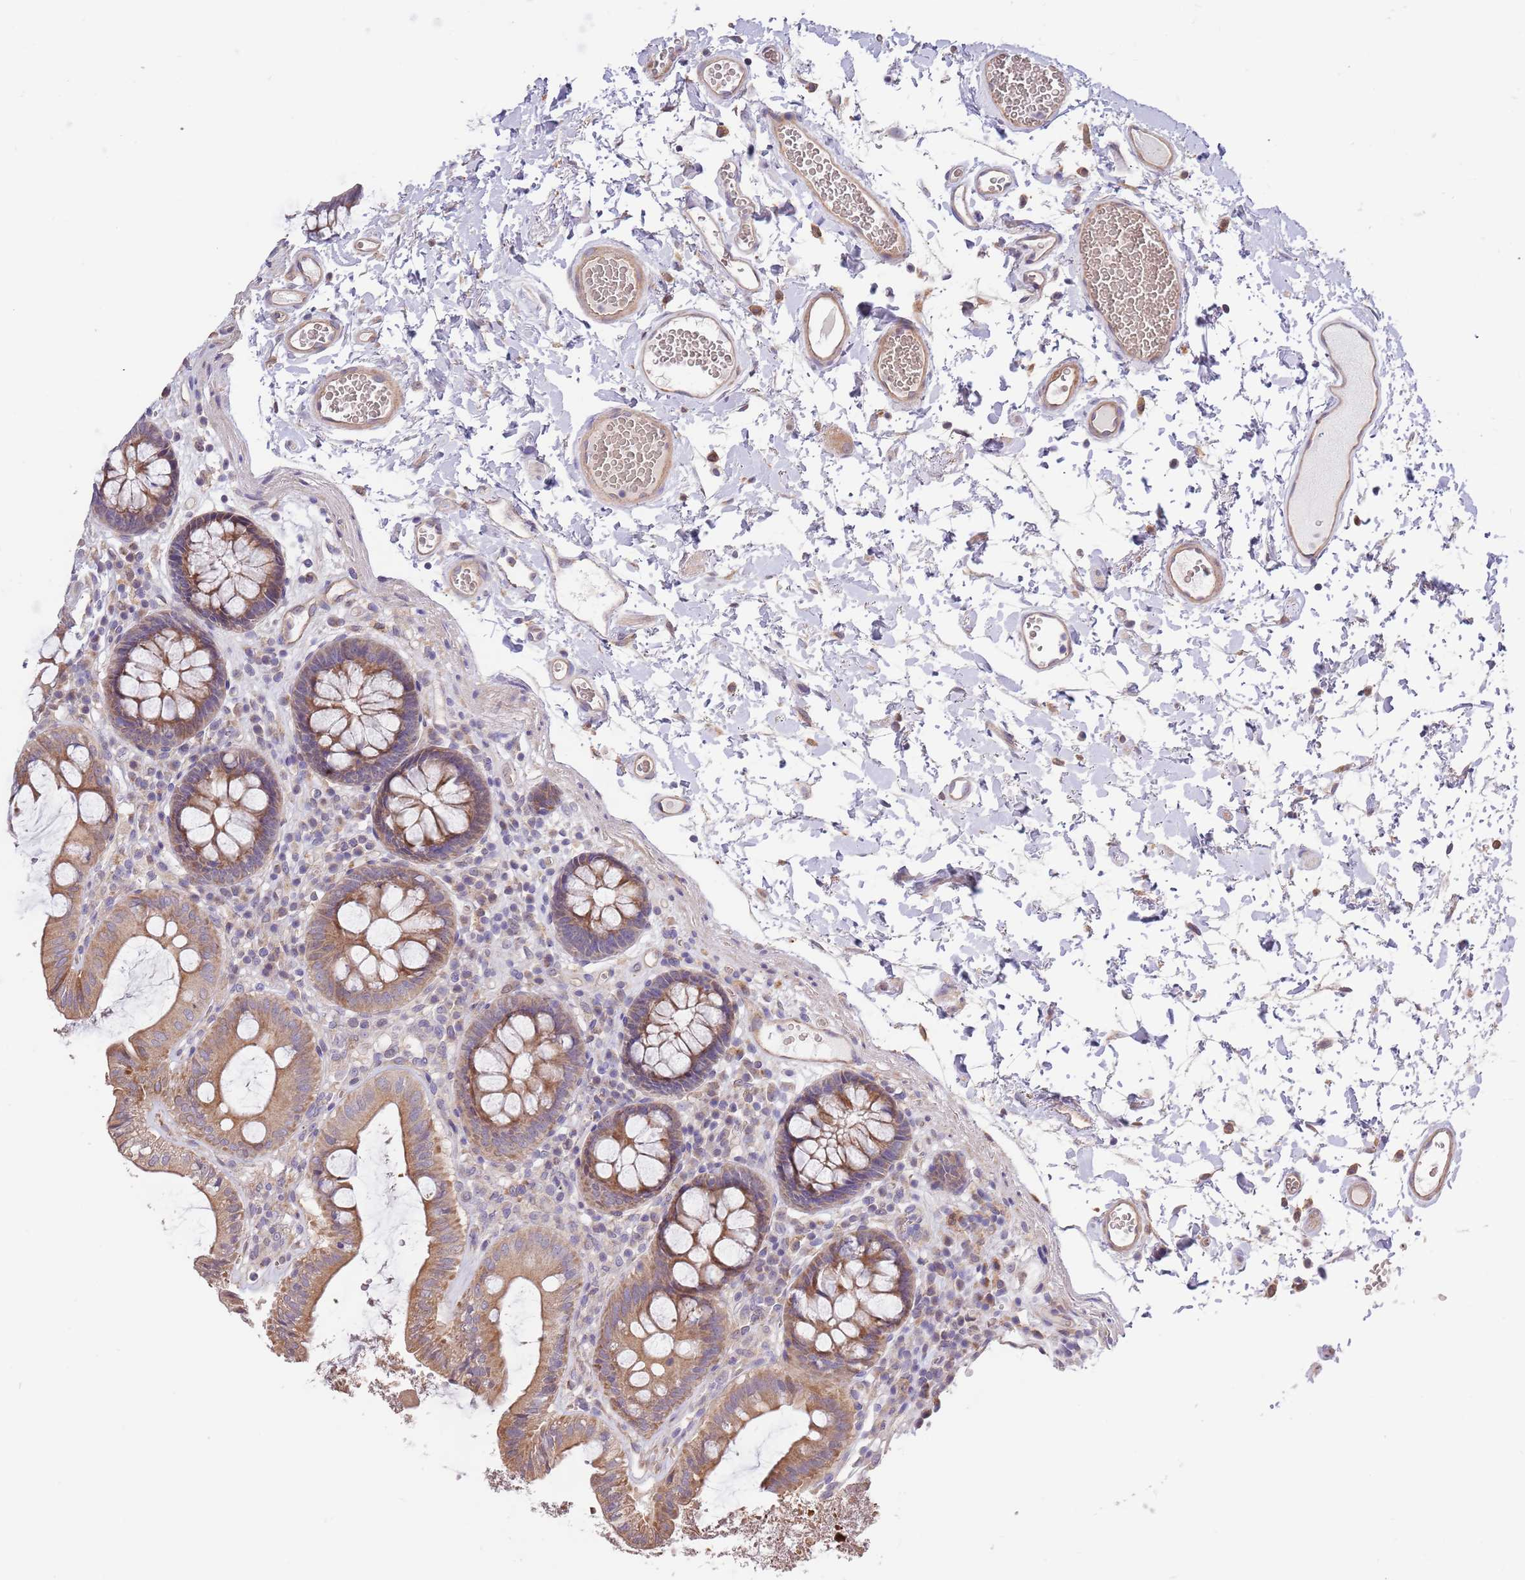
{"staining": {"intensity": "weak", "quantity": ">75%", "location": "cytoplasmic/membranous"}, "tissue": "colon", "cell_type": "Endothelial cells", "image_type": "normal", "snomed": [{"axis": "morphology", "description": "Normal tissue, NOS"}, {"axis": "topography", "description": "Colon"}], "caption": "Approximately >75% of endothelial cells in unremarkable colon reveal weak cytoplasmic/membranous protein staining as visualized by brown immunohistochemical staining.", "gene": "LIPJ", "patient": {"sex": "male", "age": 84}}